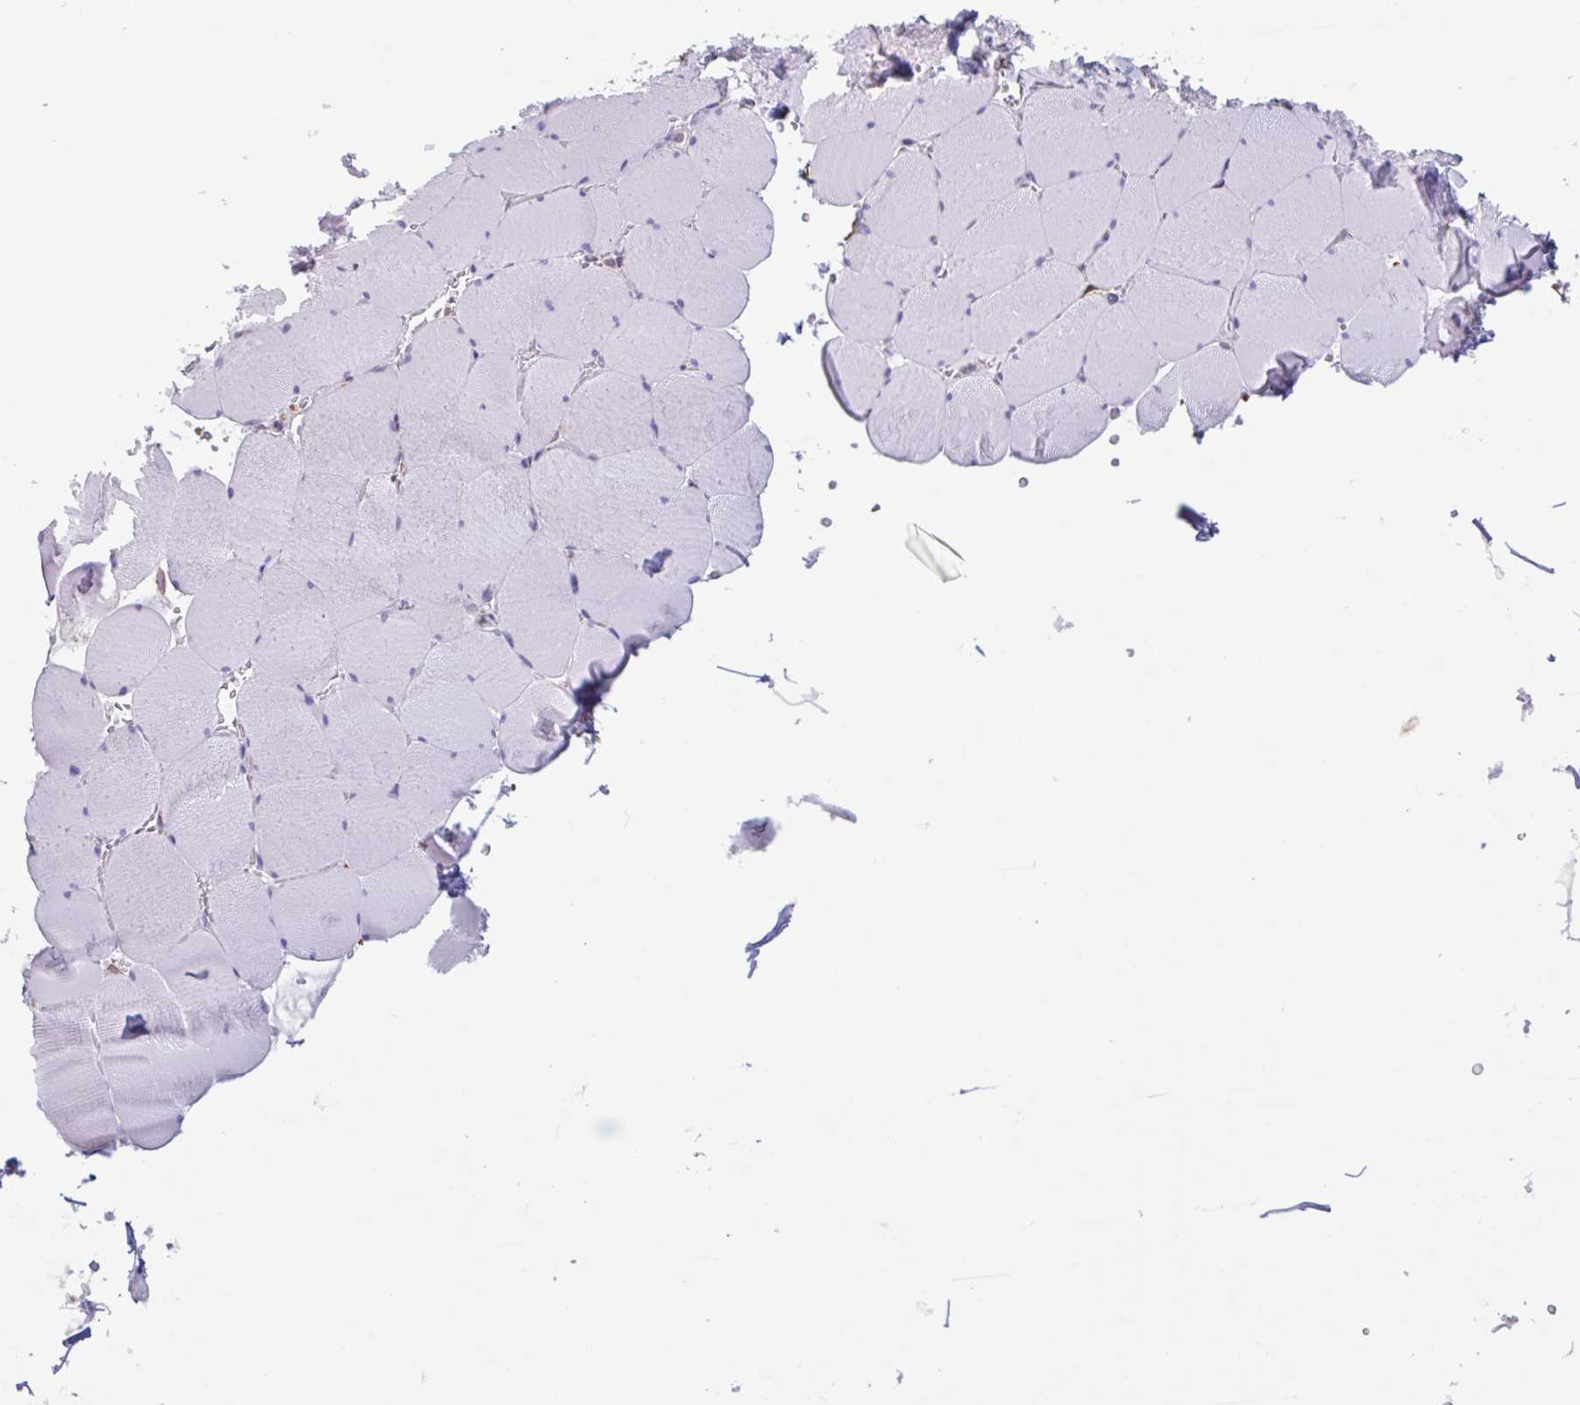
{"staining": {"intensity": "negative", "quantity": "none", "location": "none"}, "tissue": "skeletal muscle", "cell_type": "Myocytes", "image_type": "normal", "snomed": [{"axis": "morphology", "description": "Normal tissue, NOS"}, {"axis": "topography", "description": "Skeletal muscle"}, {"axis": "topography", "description": "Head-Neck"}], "caption": "Immunohistochemical staining of benign skeletal muscle shows no significant staining in myocytes.", "gene": "DOK4", "patient": {"sex": "male", "age": 66}}